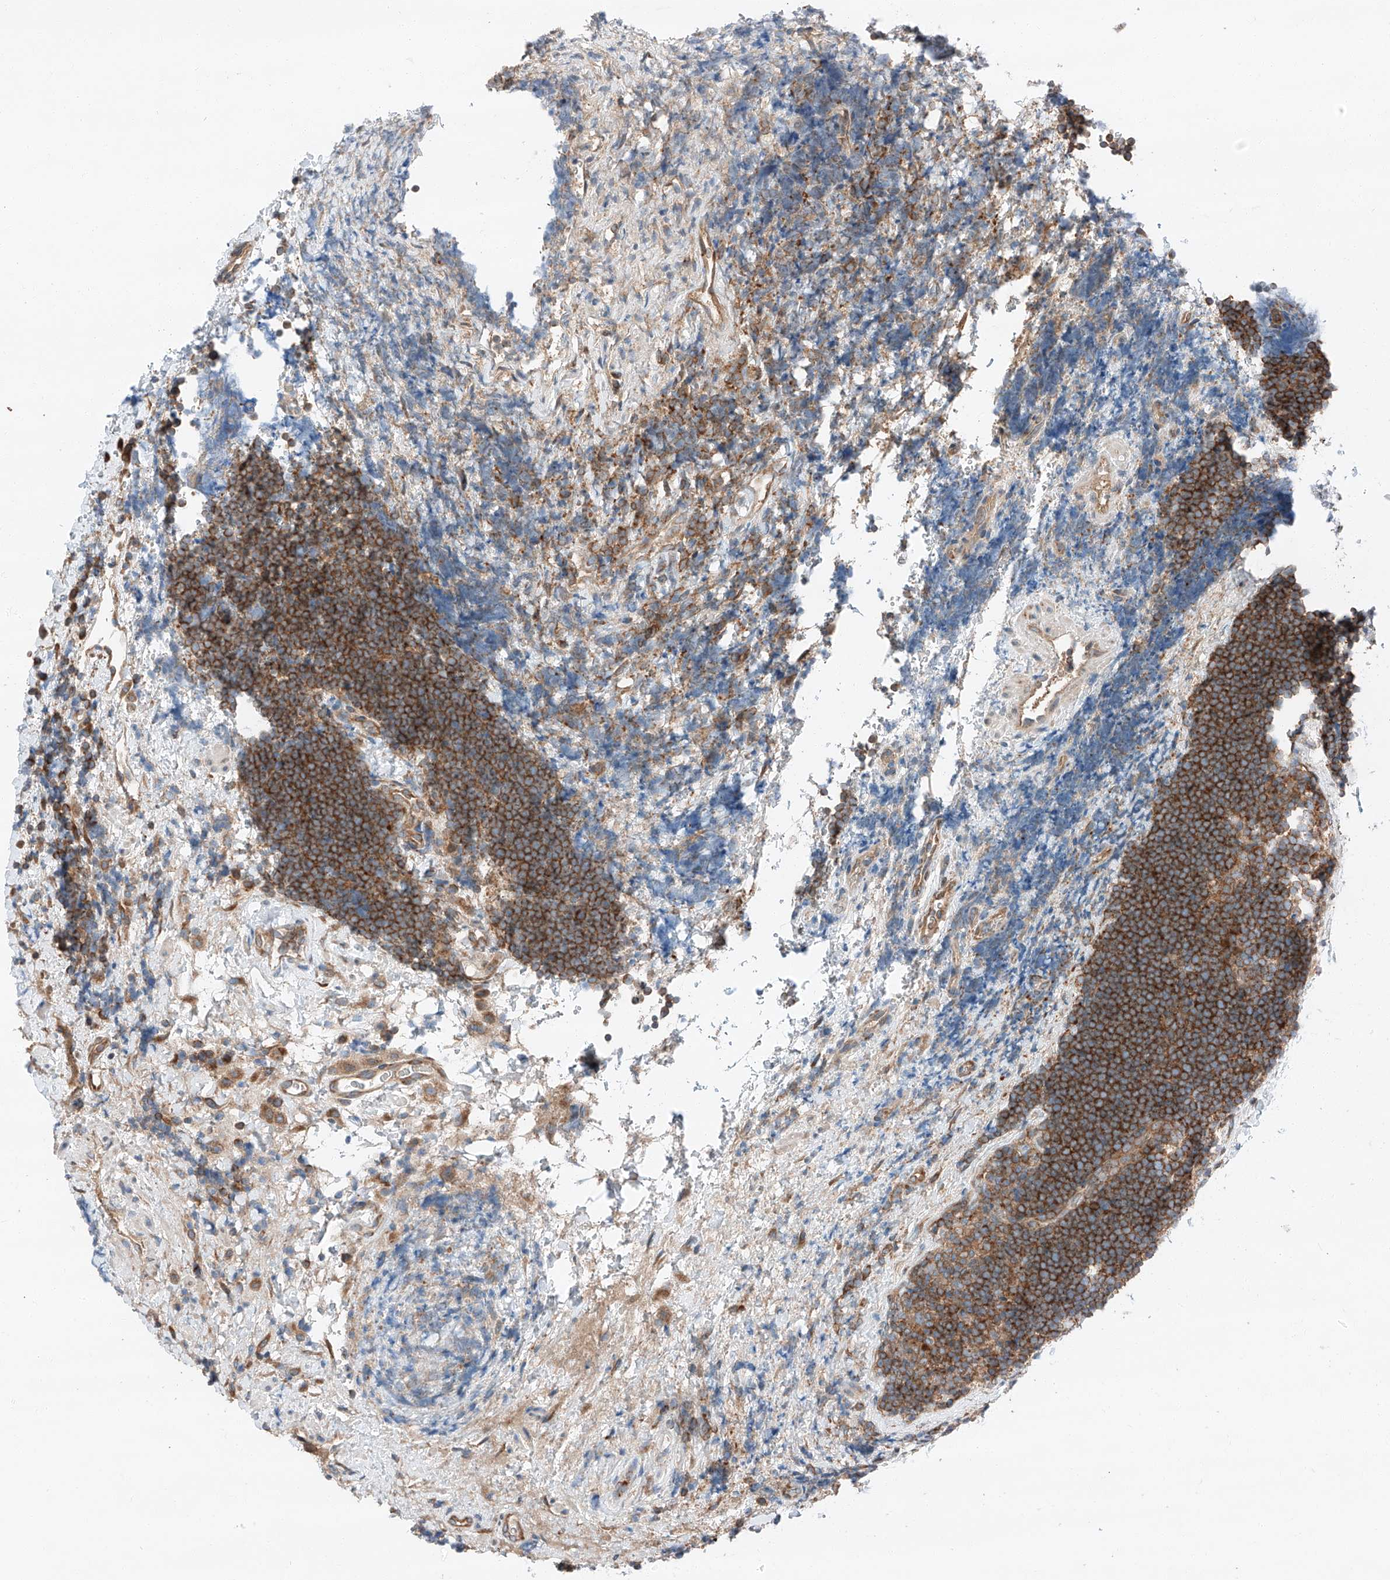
{"staining": {"intensity": "strong", "quantity": ">75%", "location": "cytoplasmic/membranous"}, "tissue": "lymphoma", "cell_type": "Tumor cells", "image_type": "cancer", "snomed": [{"axis": "morphology", "description": "Malignant lymphoma, non-Hodgkin's type, High grade"}, {"axis": "topography", "description": "Lymph node"}], "caption": "Brown immunohistochemical staining in high-grade malignant lymphoma, non-Hodgkin's type demonstrates strong cytoplasmic/membranous staining in approximately >75% of tumor cells. The protein of interest is shown in brown color, while the nuclei are stained blue.", "gene": "ZC3H15", "patient": {"sex": "male", "age": 13}}